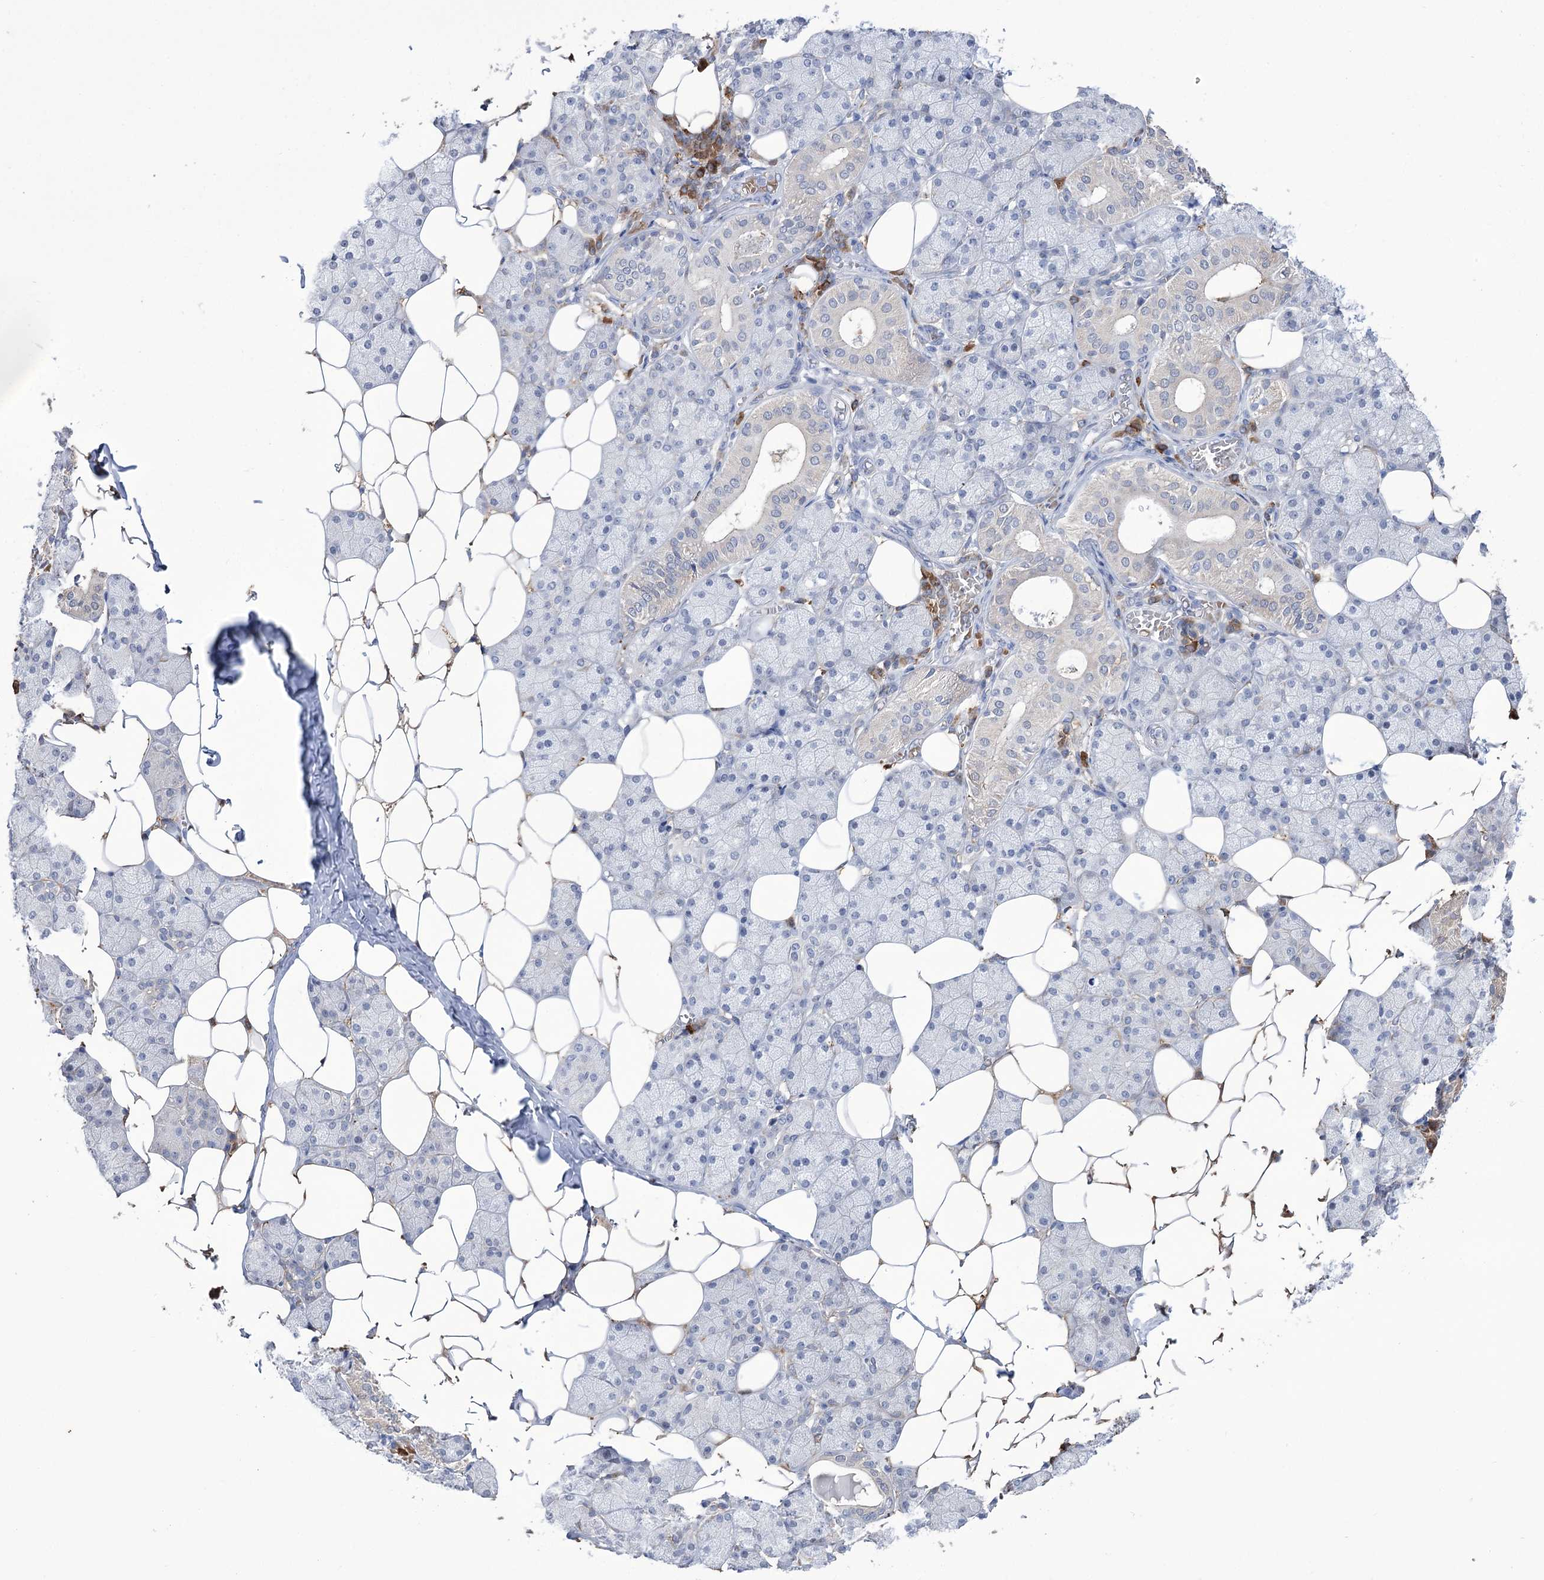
{"staining": {"intensity": "negative", "quantity": "none", "location": "none"}, "tissue": "salivary gland", "cell_type": "Glandular cells", "image_type": "normal", "snomed": [{"axis": "morphology", "description": "Normal tissue, NOS"}, {"axis": "topography", "description": "Salivary gland"}], "caption": "An IHC photomicrograph of unremarkable salivary gland is shown. There is no staining in glandular cells of salivary gland. (DAB immunohistochemistry visualized using brightfield microscopy, high magnification).", "gene": "ZNF622", "patient": {"sex": "female", "age": 33}}